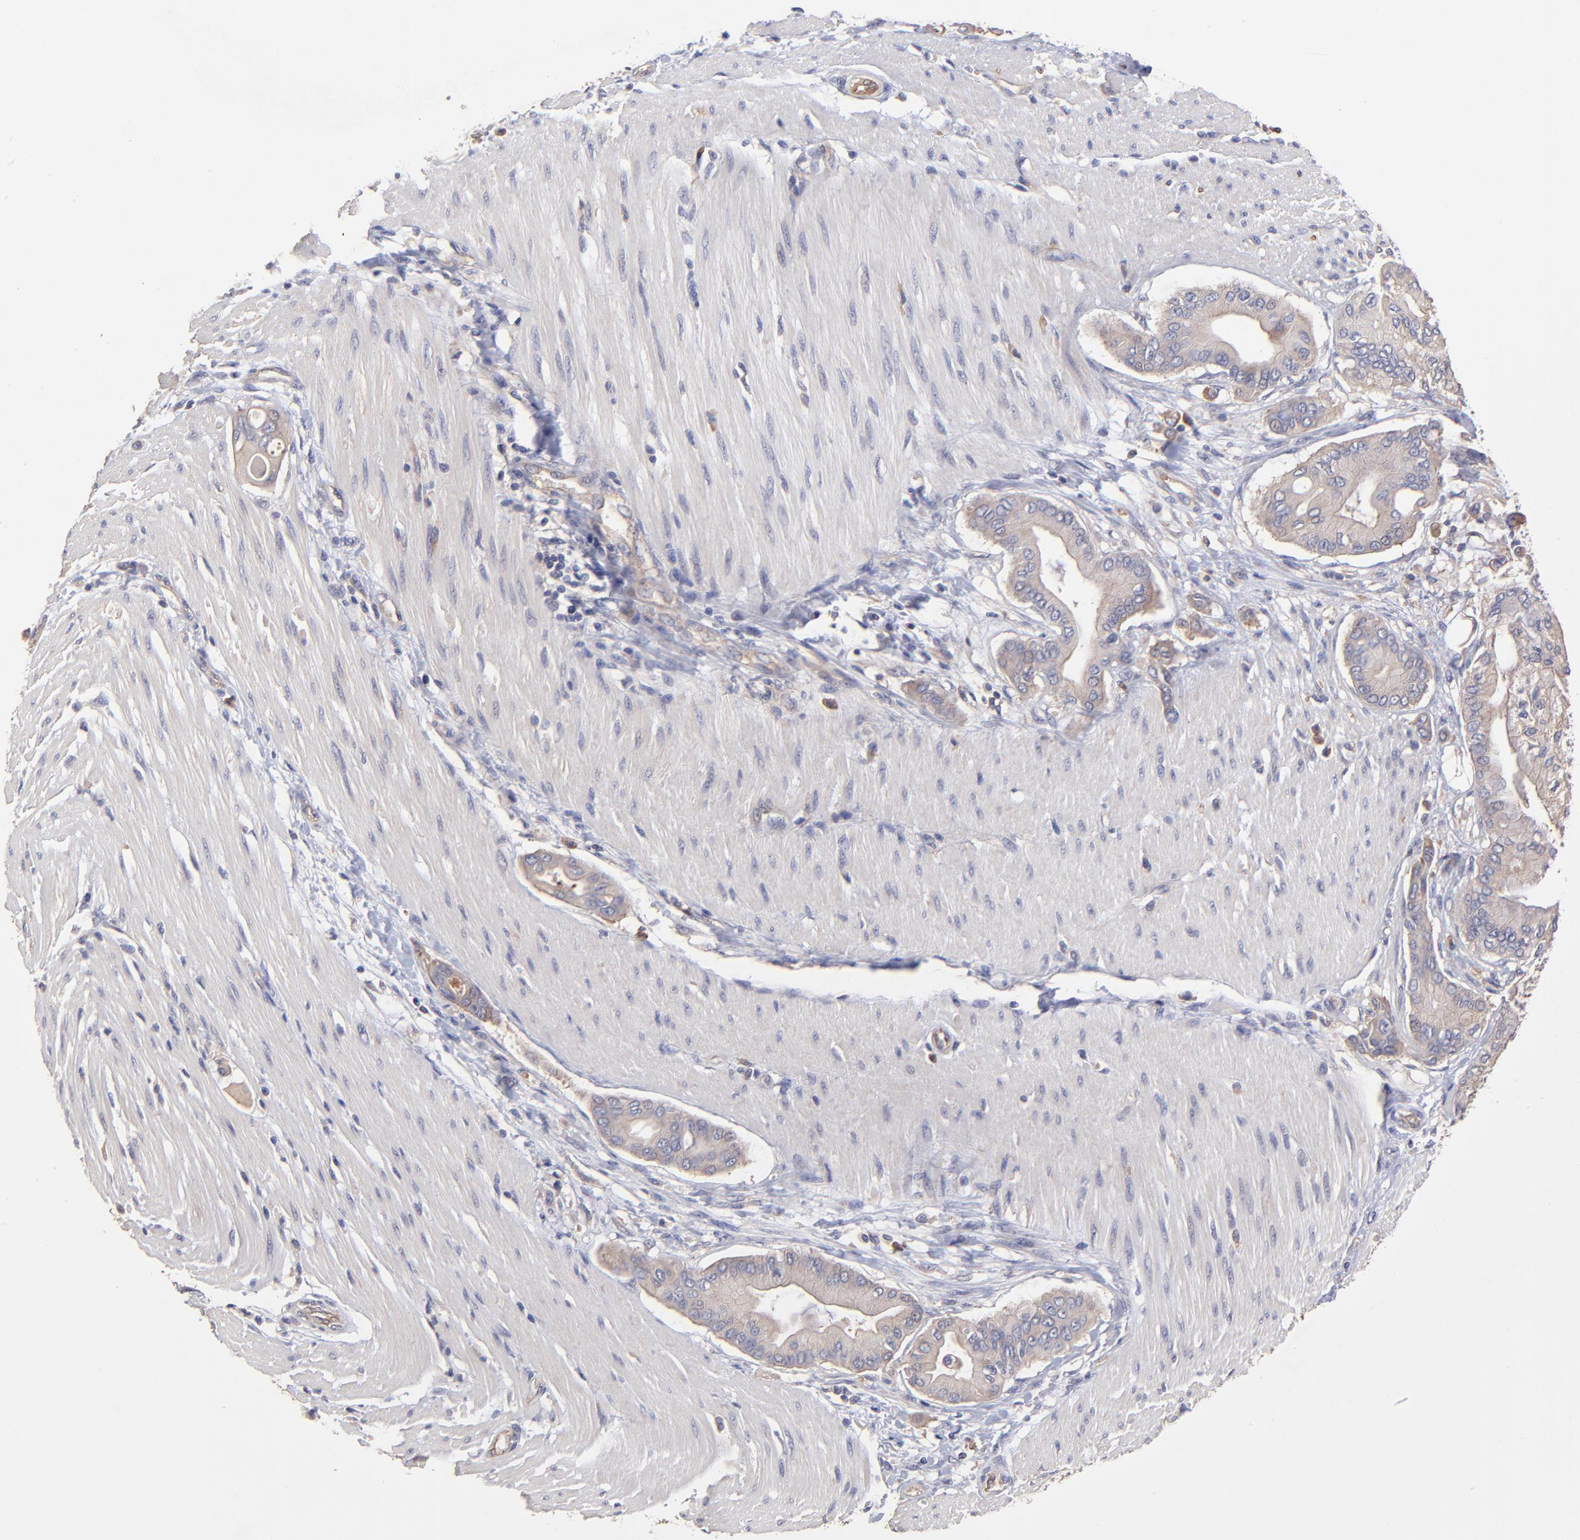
{"staining": {"intensity": "moderate", "quantity": "25%-75%", "location": "cytoplasmic/membranous"}, "tissue": "pancreatic cancer", "cell_type": "Tumor cells", "image_type": "cancer", "snomed": [{"axis": "morphology", "description": "Adenocarcinoma, NOS"}, {"axis": "morphology", "description": "Adenocarcinoma, metastatic, NOS"}, {"axis": "topography", "description": "Lymph node"}, {"axis": "topography", "description": "Pancreas"}, {"axis": "topography", "description": "Duodenum"}], "caption": "Immunohistochemistry (DAB) staining of pancreatic cancer (adenocarcinoma) reveals moderate cytoplasmic/membranous protein expression in about 25%-75% of tumor cells.", "gene": "ASB7", "patient": {"sex": "female", "age": 64}}